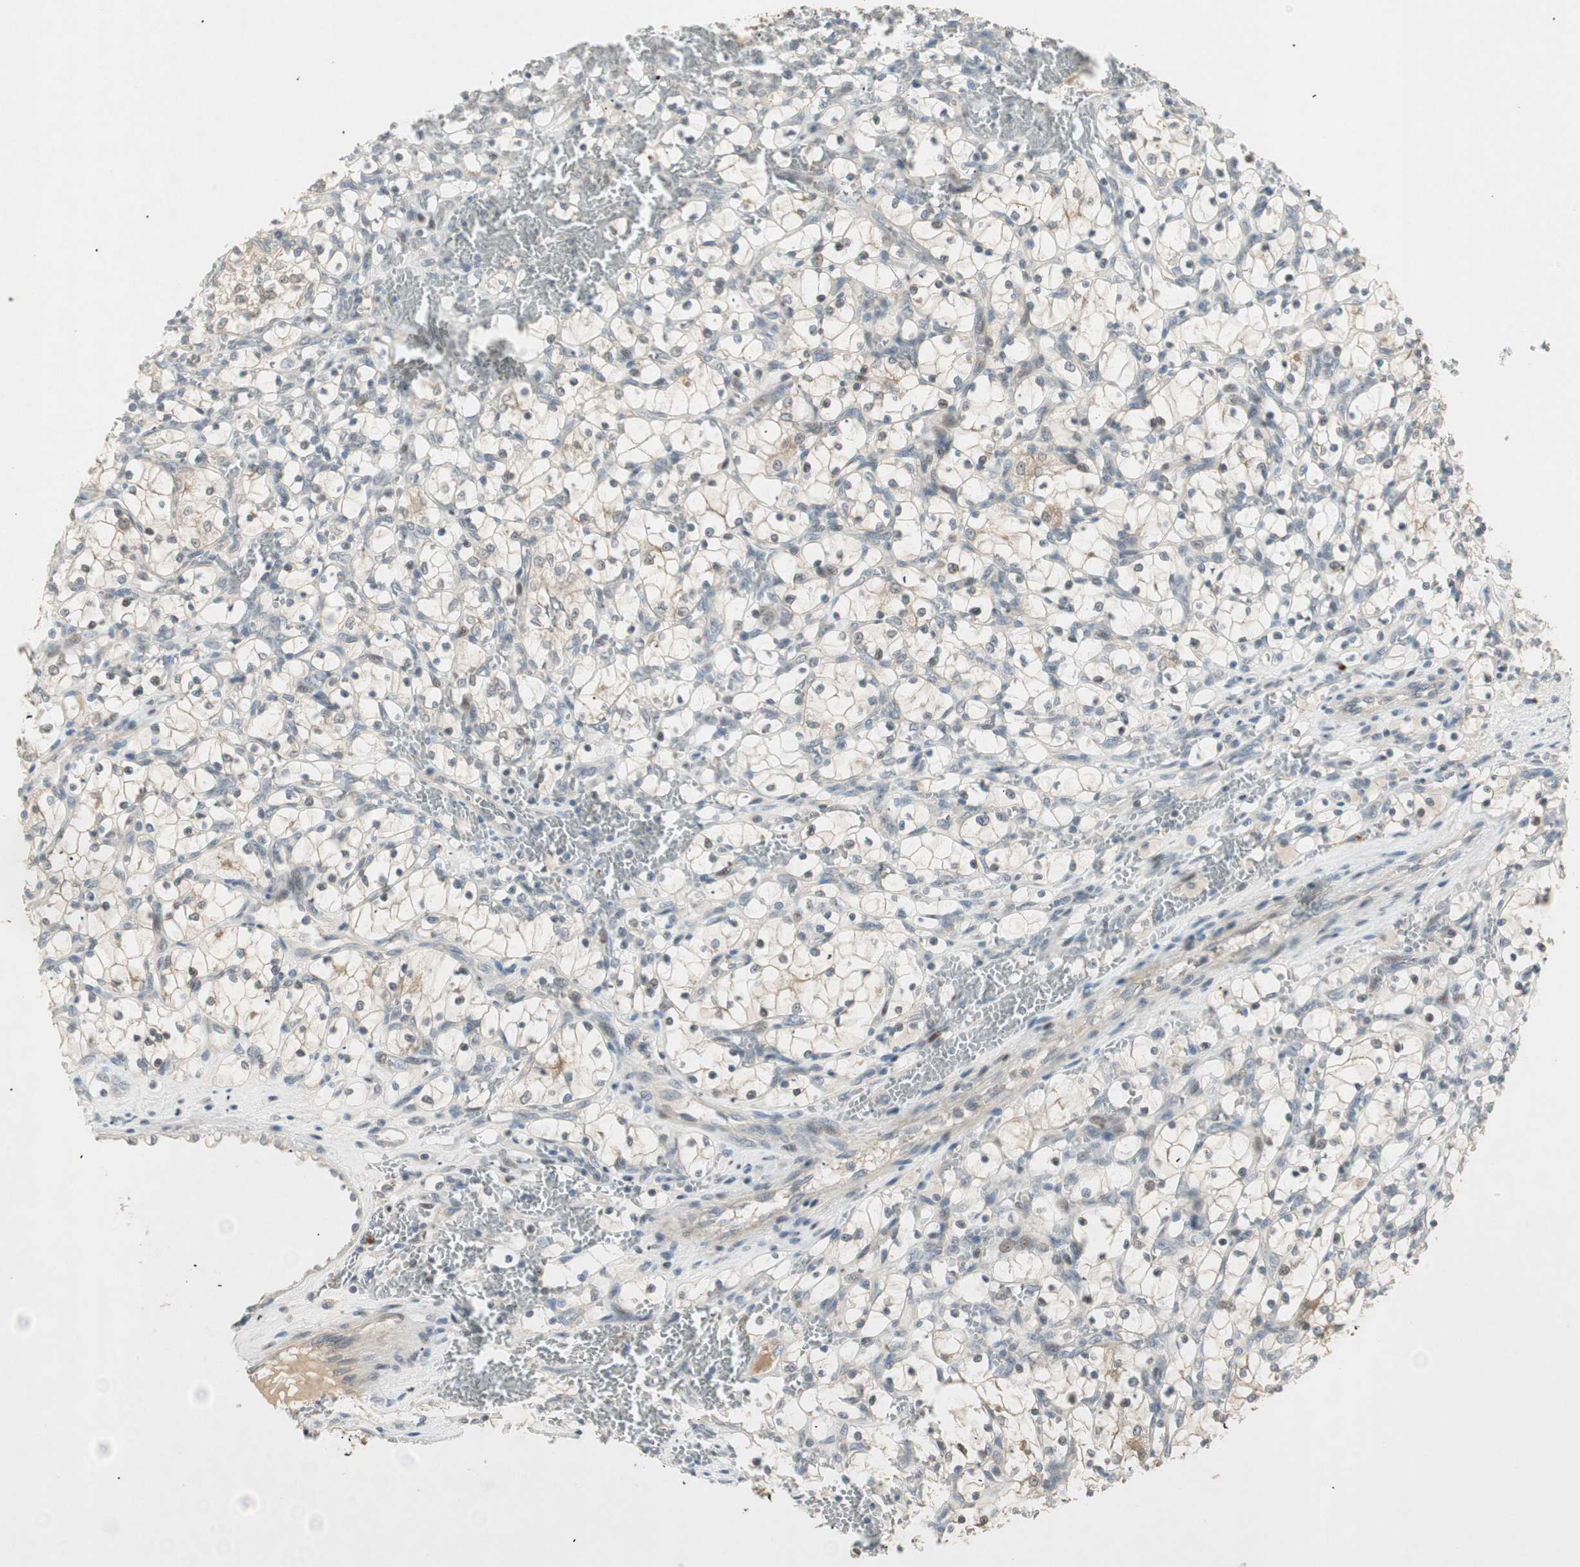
{"staining": {"intensity": "weak", "quantity": "<25%", "location": "cytoplasmic/membranous"}, "tissue": "renal cancer", "cell_type": "Tumor cells", "image_type": "cancer", "snomed": [{"axis": "morphology", "description": "Adenocarcinoma, NOS"}, {"axis": "topography", "description": "Kidney"}], "caption": "An immunohistochemistry histopathology image of renal cancer (adenocarcinoma) is shown. There is no staining in tumor cells of renal cancer (adenocarcinoma).", "gene": "ACSL5", "patient": {"sex": "female", "age": 69}}